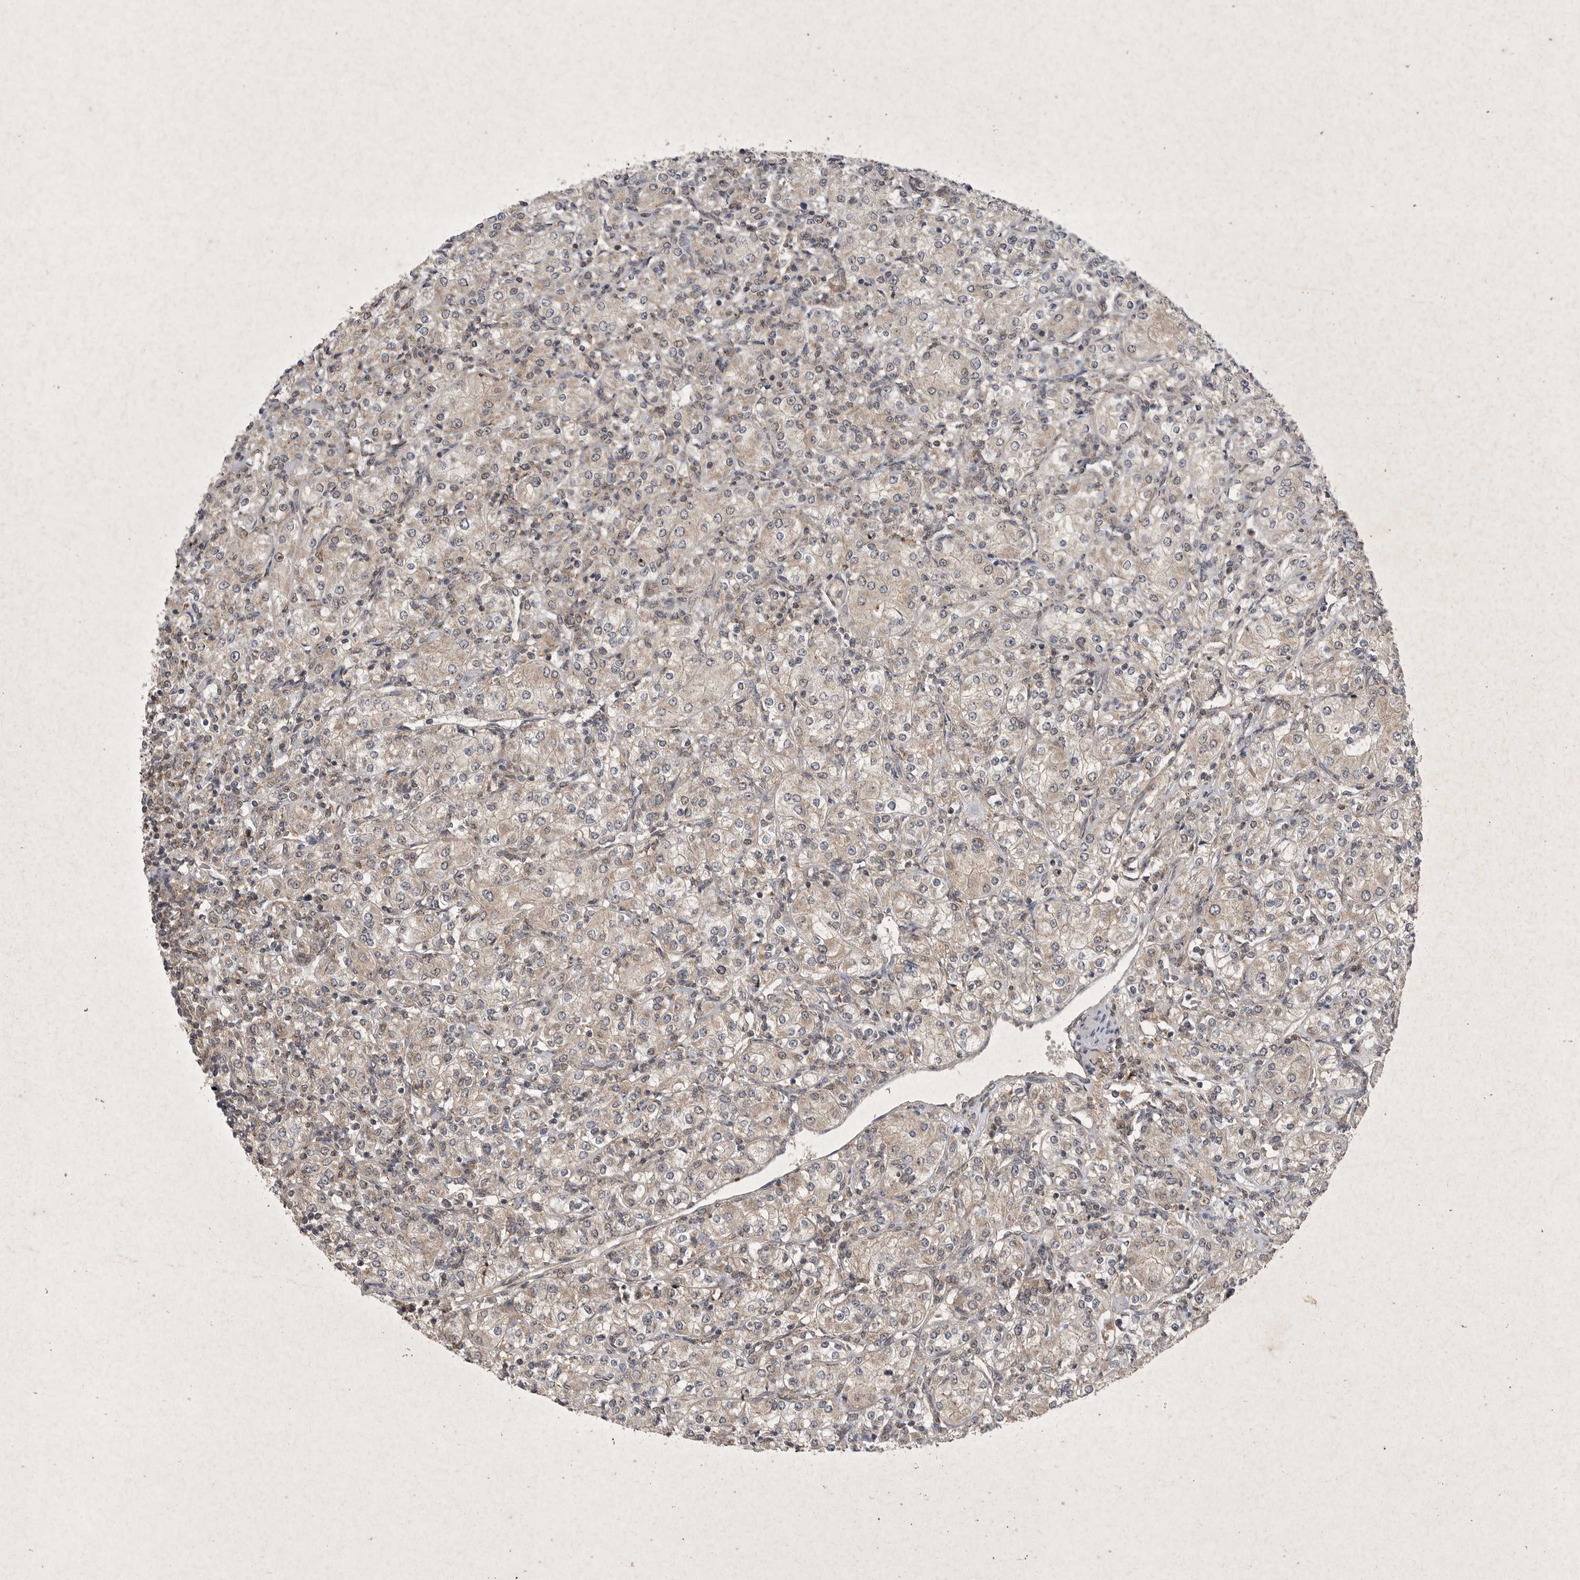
{"staining": {"intensity": "negative", "quantity": "none", "location": "none"}, "tissue": "renal cancer", "cell_type": "Tumor cells", "image_type": "cancer", "snomed": [{"axis": "morphology", "description": "Adenocarcinoma, NOS"}, {"axis": "topography", "description": "Kidney"}], "caption": "Protein analysis of renal cancer (adenocarcinoma) shows no significant expression in tumor cells.", "gene": "DDR1", "patient": {"sex": "male", "age": 77}}